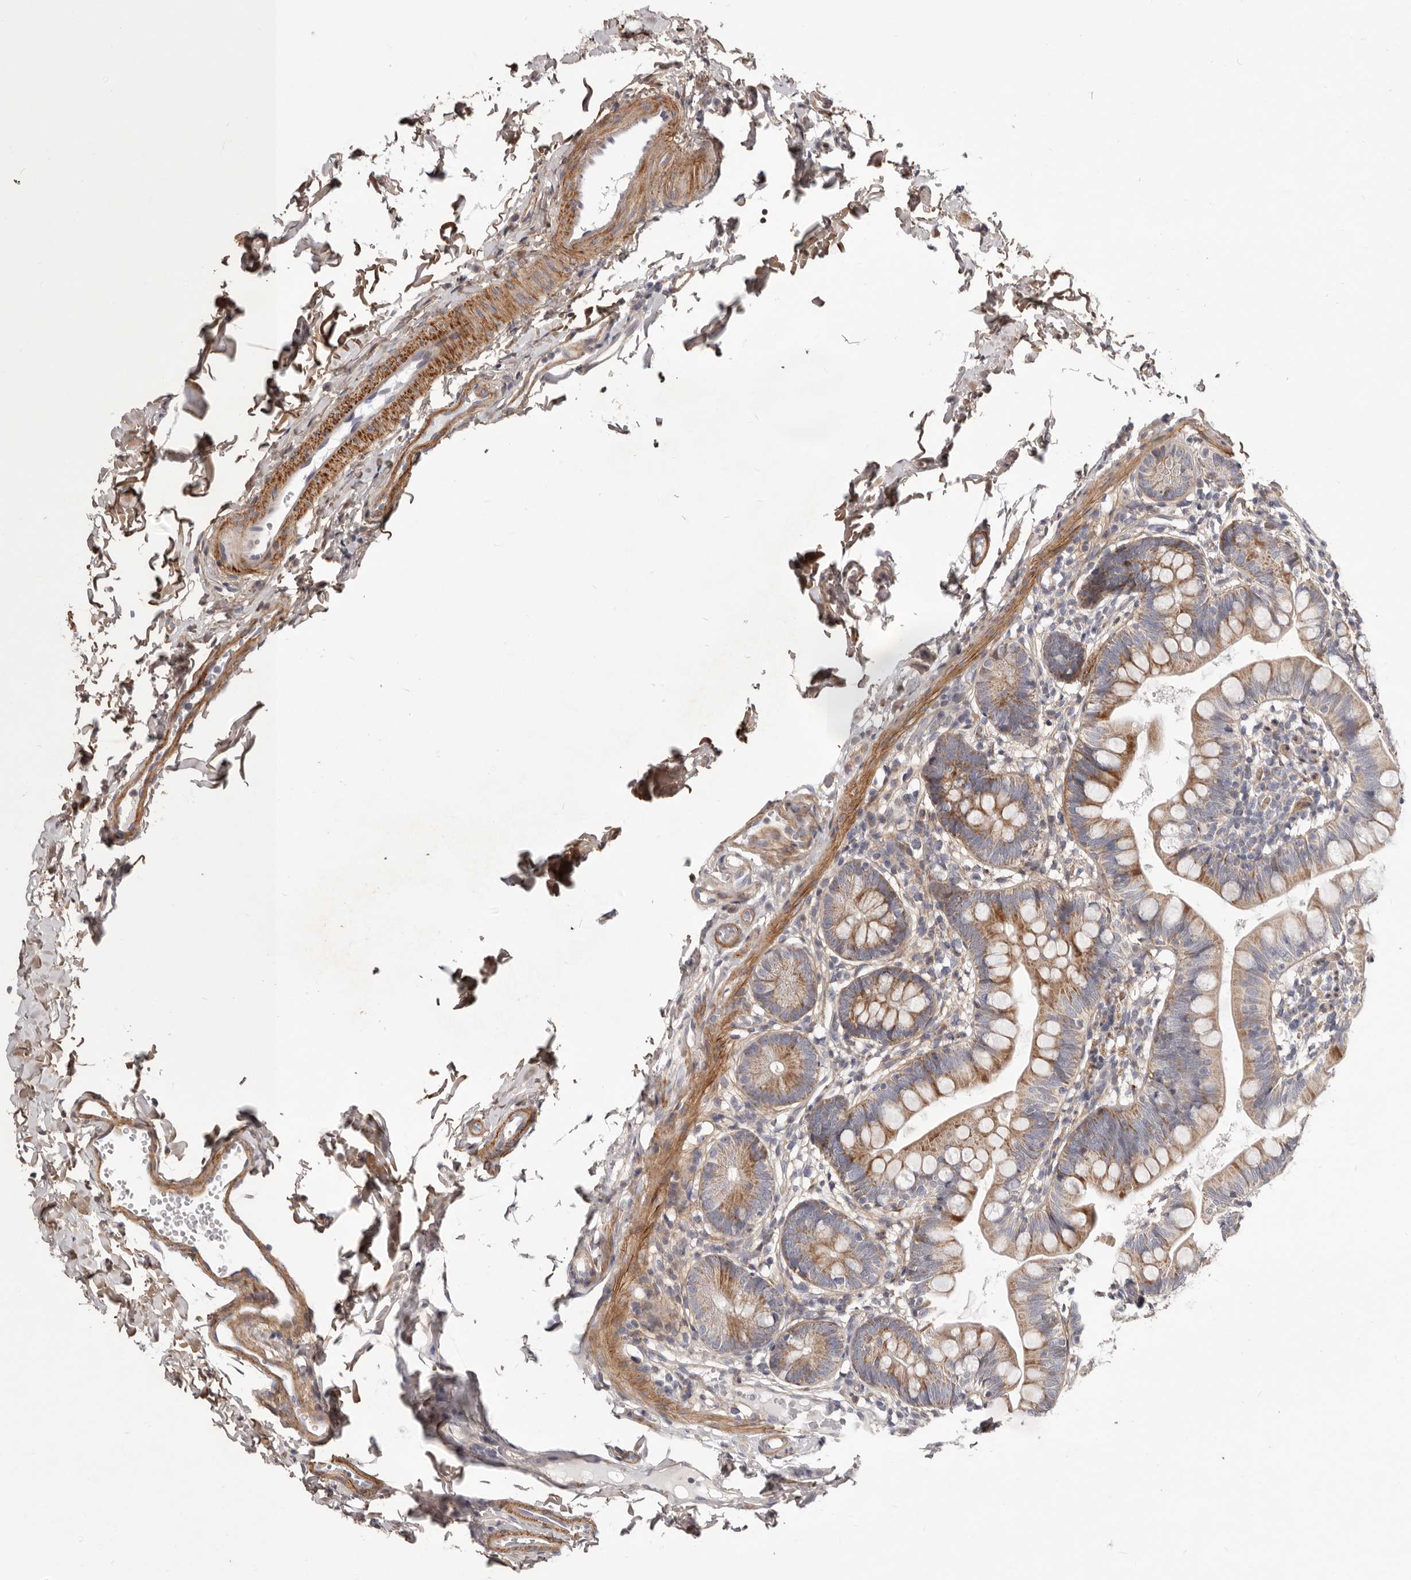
{"staining": {"intensity": "moderate", "quantity": ">75%", "location": "cytoplasmic/membranous"}, "tissue": "small intestine", "cell_type": "Glandular cells", "image_type": "normal", "snomed": [{"axis": "morphology", "description": "Normal tissue, NOS"}, {"axis": "topography", "description": "Small intestine"}], "caption": "Small intestine stained with immunohistochemistry displays moderate cytoplasmic/membranous expression in approximately >75% of glandular cells.", "gene": "MRPS10", "patient": {"sex": "male", "age": 7}}